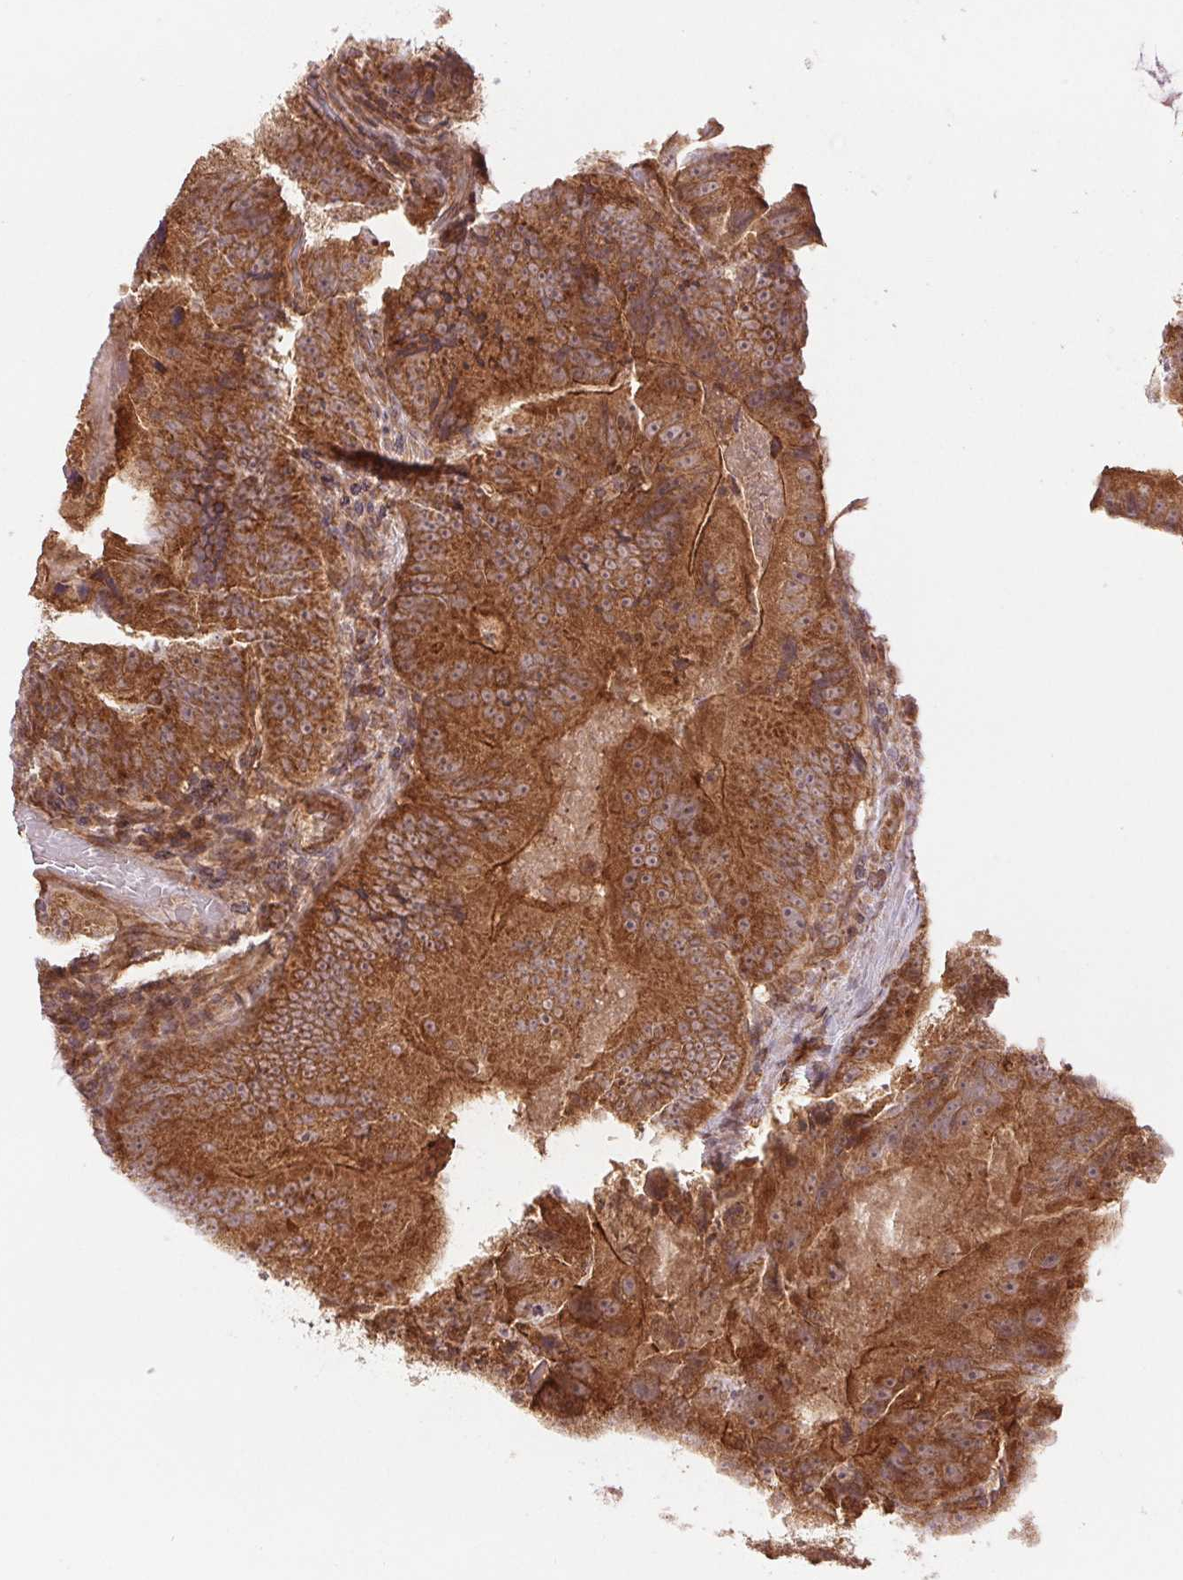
{"staining": {"intensity": "strong", "quantity": ">75%", "location": "cytoplasmic/membranous"}, "tissue": "colorectal cancer", "cell_type": "Tumor cells", "image_type": "cancer", "snomed": [{"axis": "morphology", "description": "Adenocarcinoma, NOS"}, {"axis": "topography", "description": "Colon"}], "caption": "Colorectal cancer (adenocarcinoma) stained with a brown dye demonstrates strong cytoplasmic/membranous positive expression in approximately >75% of tumor cells.", "gene": "STARD7", "patient": {"sex": "female", "age": 86}}